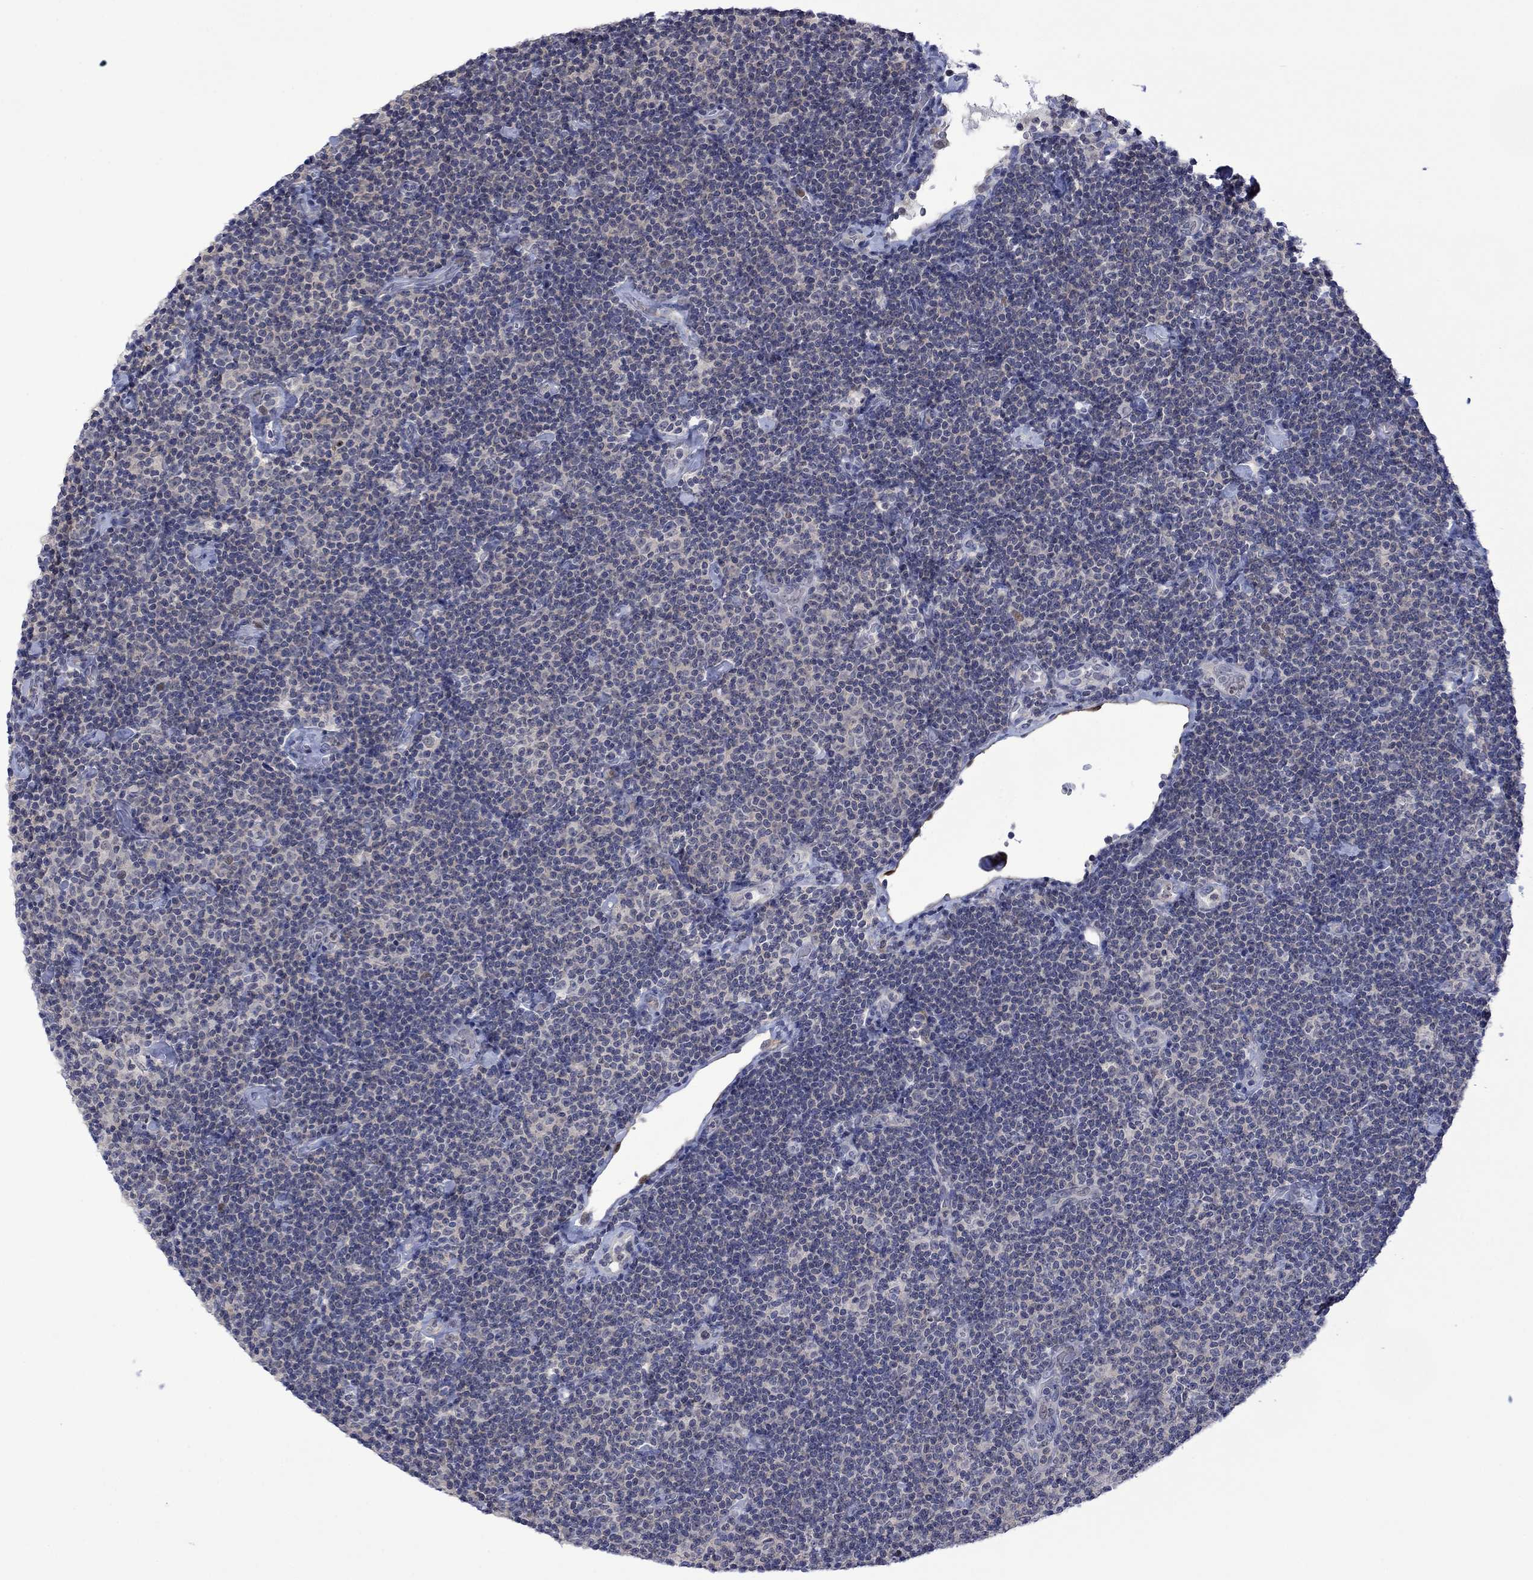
{"staining": {"intensity": "negative", "quantity": "none", "location": "none"}, "tissue": "lymphoma", "cell_type": "Tumor cells", "image_type": "cancer", "snomed": [{"axis": "morphology", "description": "Malignant lymphoma, non-Hodgkin's type, Low grade"}, {"axis": "topography", "description": "Lymph node"}], "caption": "Lymphoma was stained to show a protein in brown. There is no significant expression in tumor cells.", "gene": "AGL", "patient": {"sex": "male", "age": 81}}